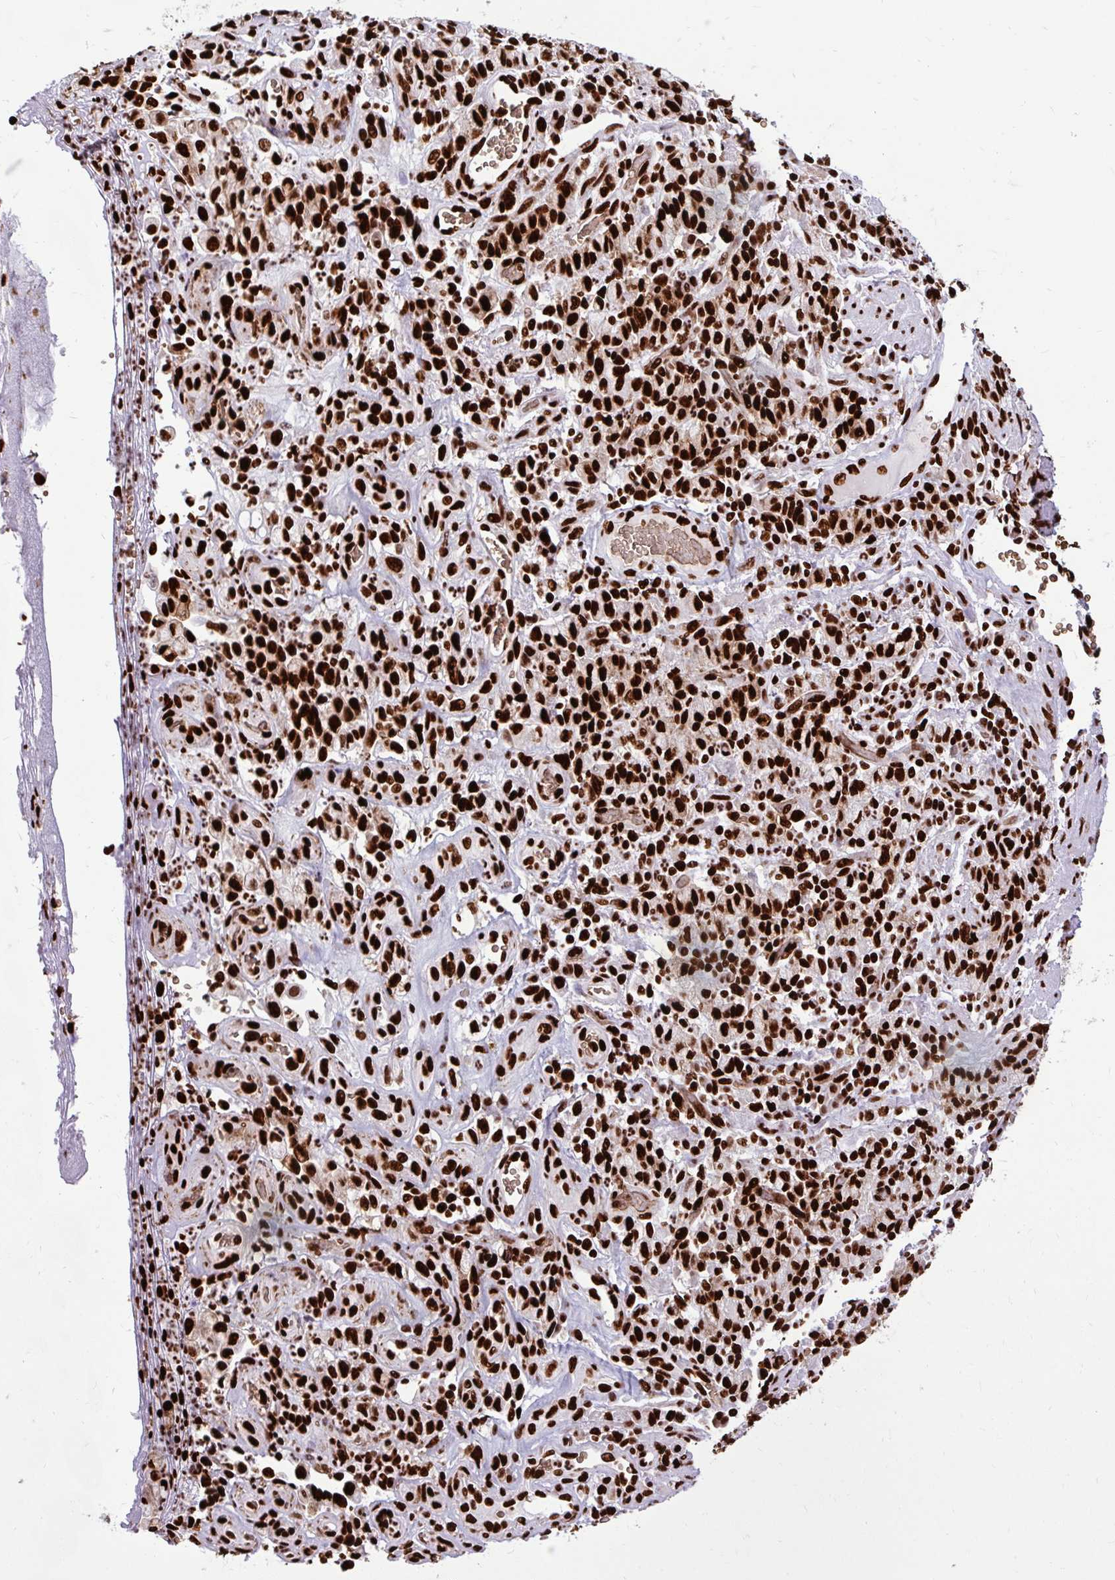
{"staining": {"intensity": "strong", "quantity": ">75%", "location": "nuclear"}, "tissue": "stomach cancer", "cell_type": "Tumor cells", "image_type": "cancer", "snomed": [{"axis": "morphology", "description": "Adenocarcinoma, NOS"}, {"axis": "topography", "description": "Stomach"}], "caption": "A histopathology image showing strong nuclear staining in approximately >75% of tumor cells in adenocarcinoma (stomach), as visualized by brown immunohistochemical staining.", "gene": "FUS", "patient": {"sex": "male", "age": 77}}